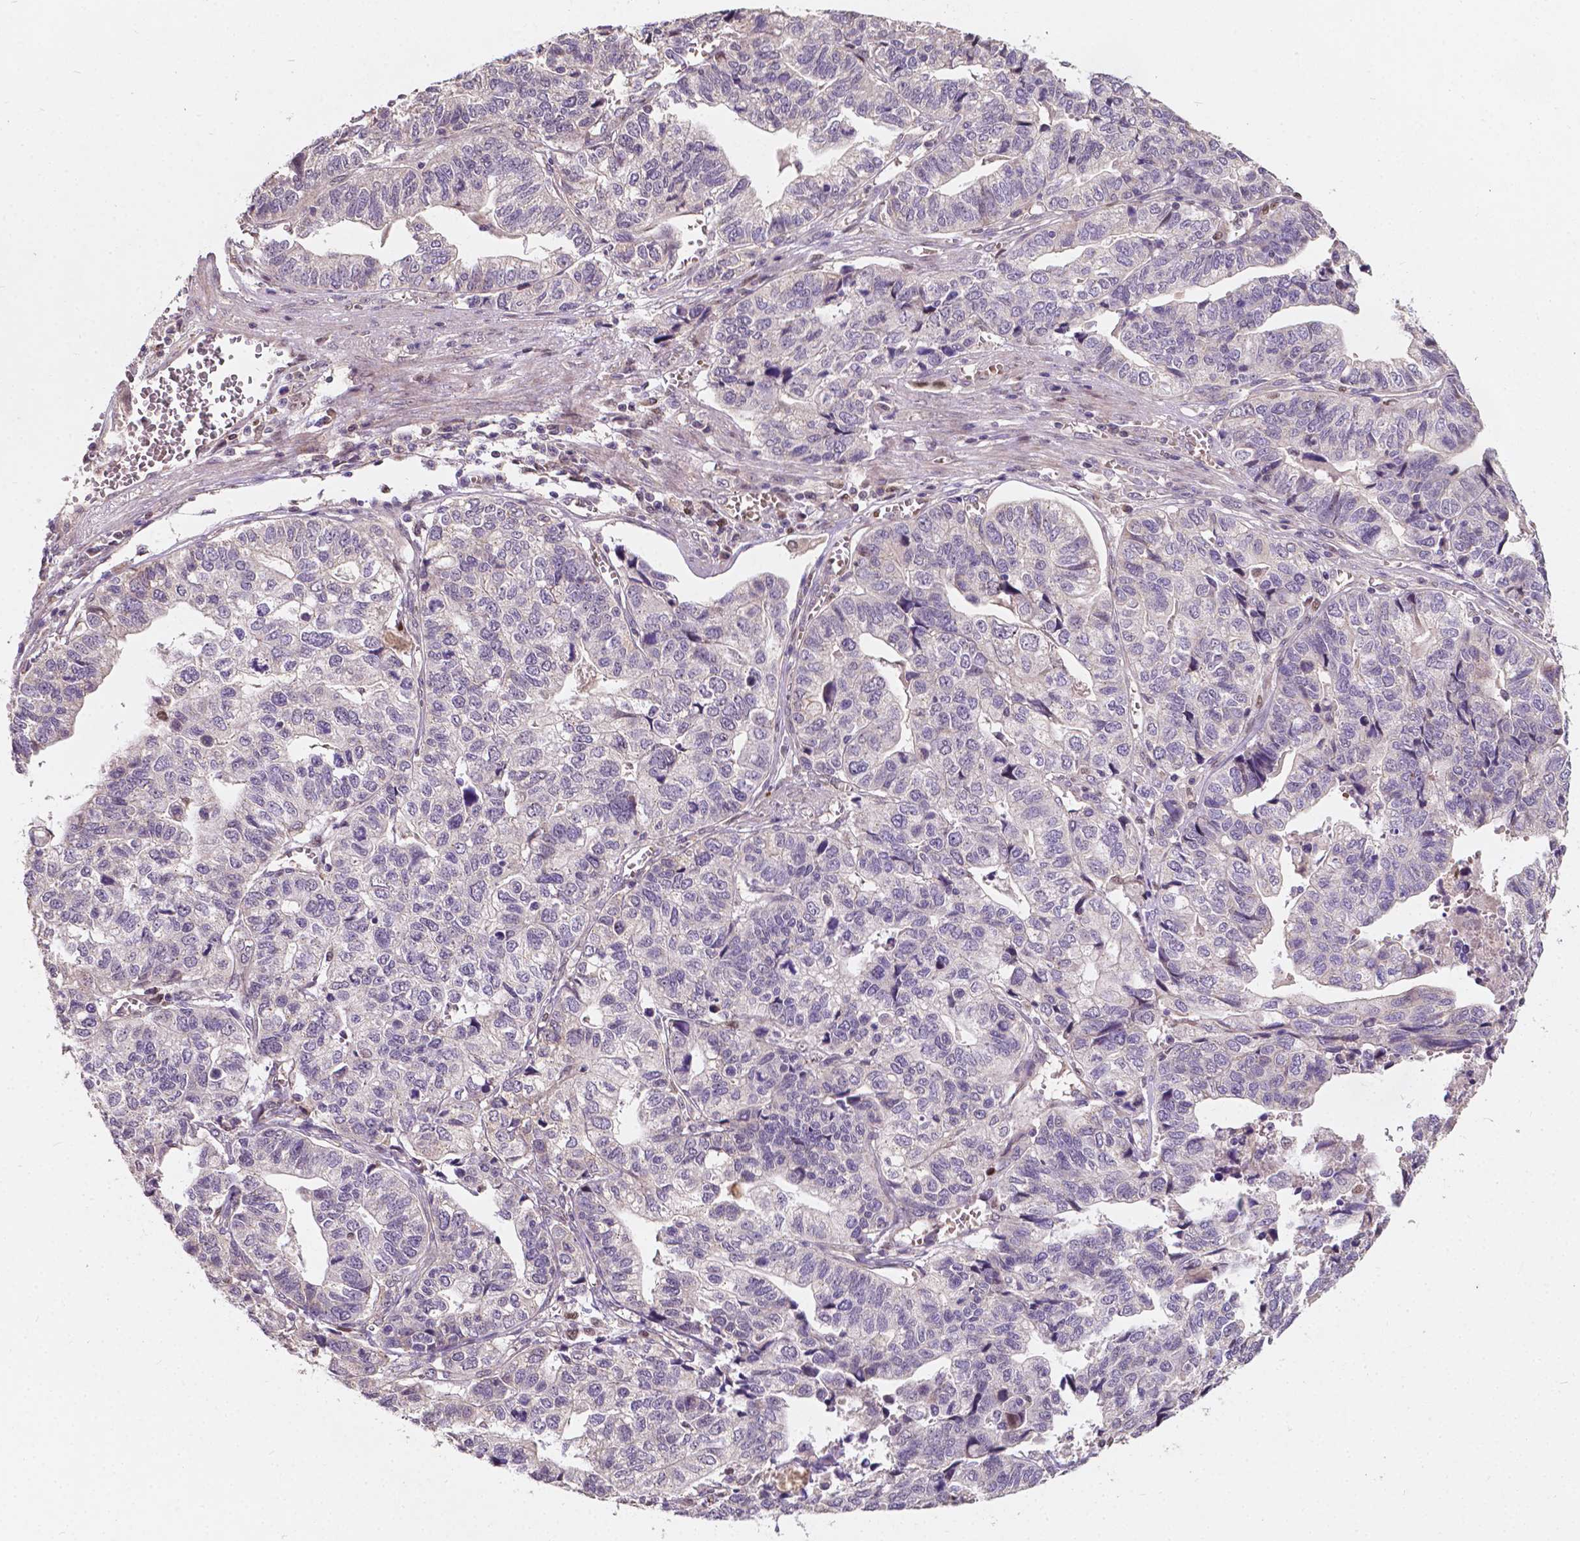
{"staining": {"intensity": "negative", "quantity": "none", "location": "none"}, "tissue": "stomach cancer", "cell_type": "Tumor cells", "image_type": "cancer", "snomed": [{"axis": "morphology", "description": "Adenocarcinoma, NOS"}, {"axis": "topography", "description": "Stomach, upper"}], "caption": "Tumor cells are negative for protein expression in human stomach adenocarcinoma. The staining is performed using DAB (3,3'-diaminobenzidine) brown chromogen with nuclei counter-stained in using hematoxylin.", "gene": "DUSP16", "patient": {"sex": "female", "age": 67}}